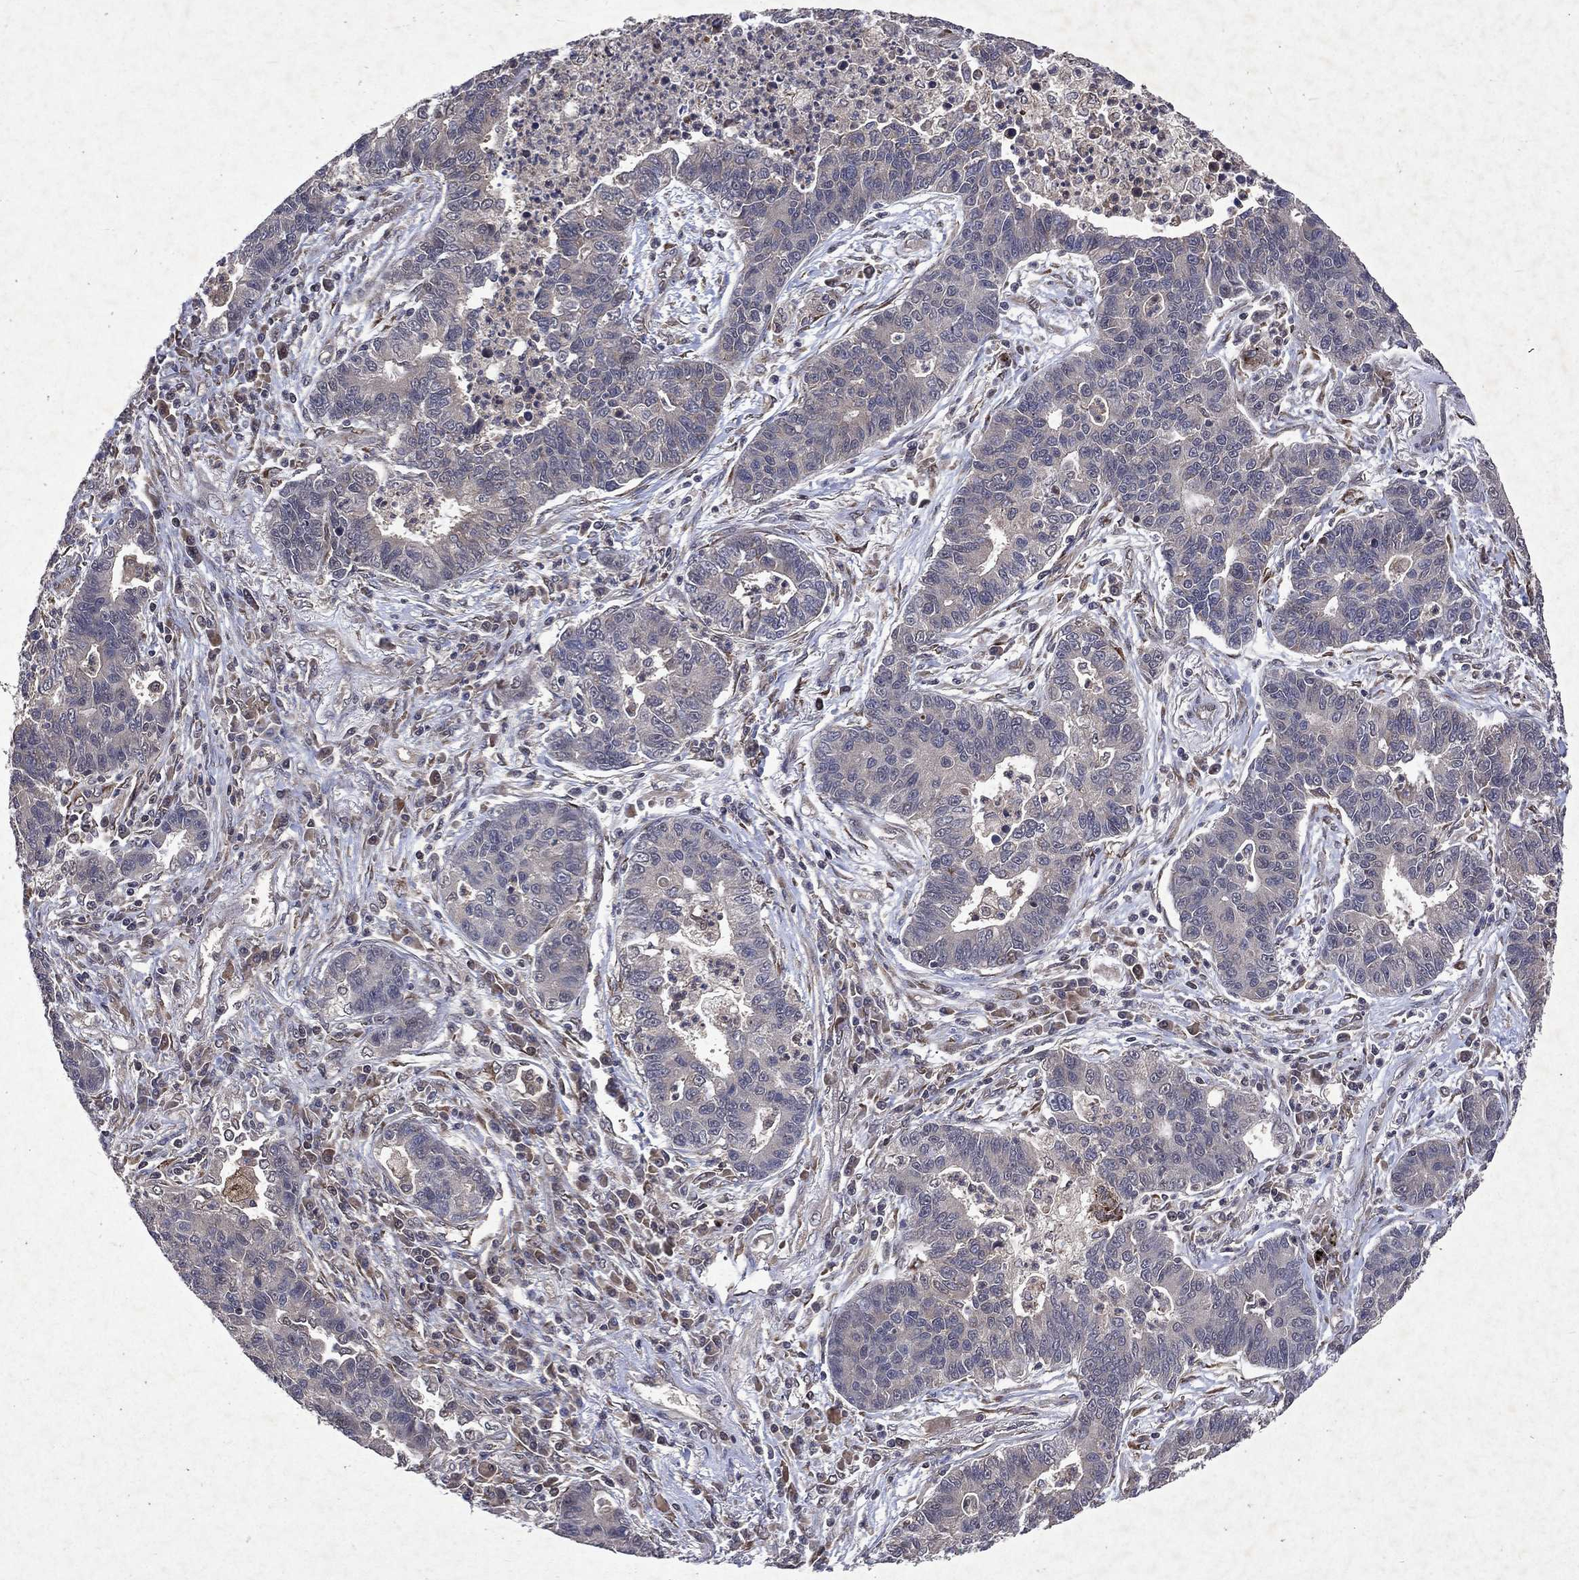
{"staining": {"intensity": "negative", "quantity": "none", "location": "none"}, "tissue": "lung cancer", "cell_type": "Tumor cells", "image_type": "cancer", "snomed": [{"axis": "morphology", "description": "Adenocarcinoma, NOS"}, {"axis": "topography", "description": "Lung"}], "caption": "IHC of lung cancer exhibits no staining in tumor cells.", "gene": "MTAP", "patient": {"sex": "female", "age": 57}}